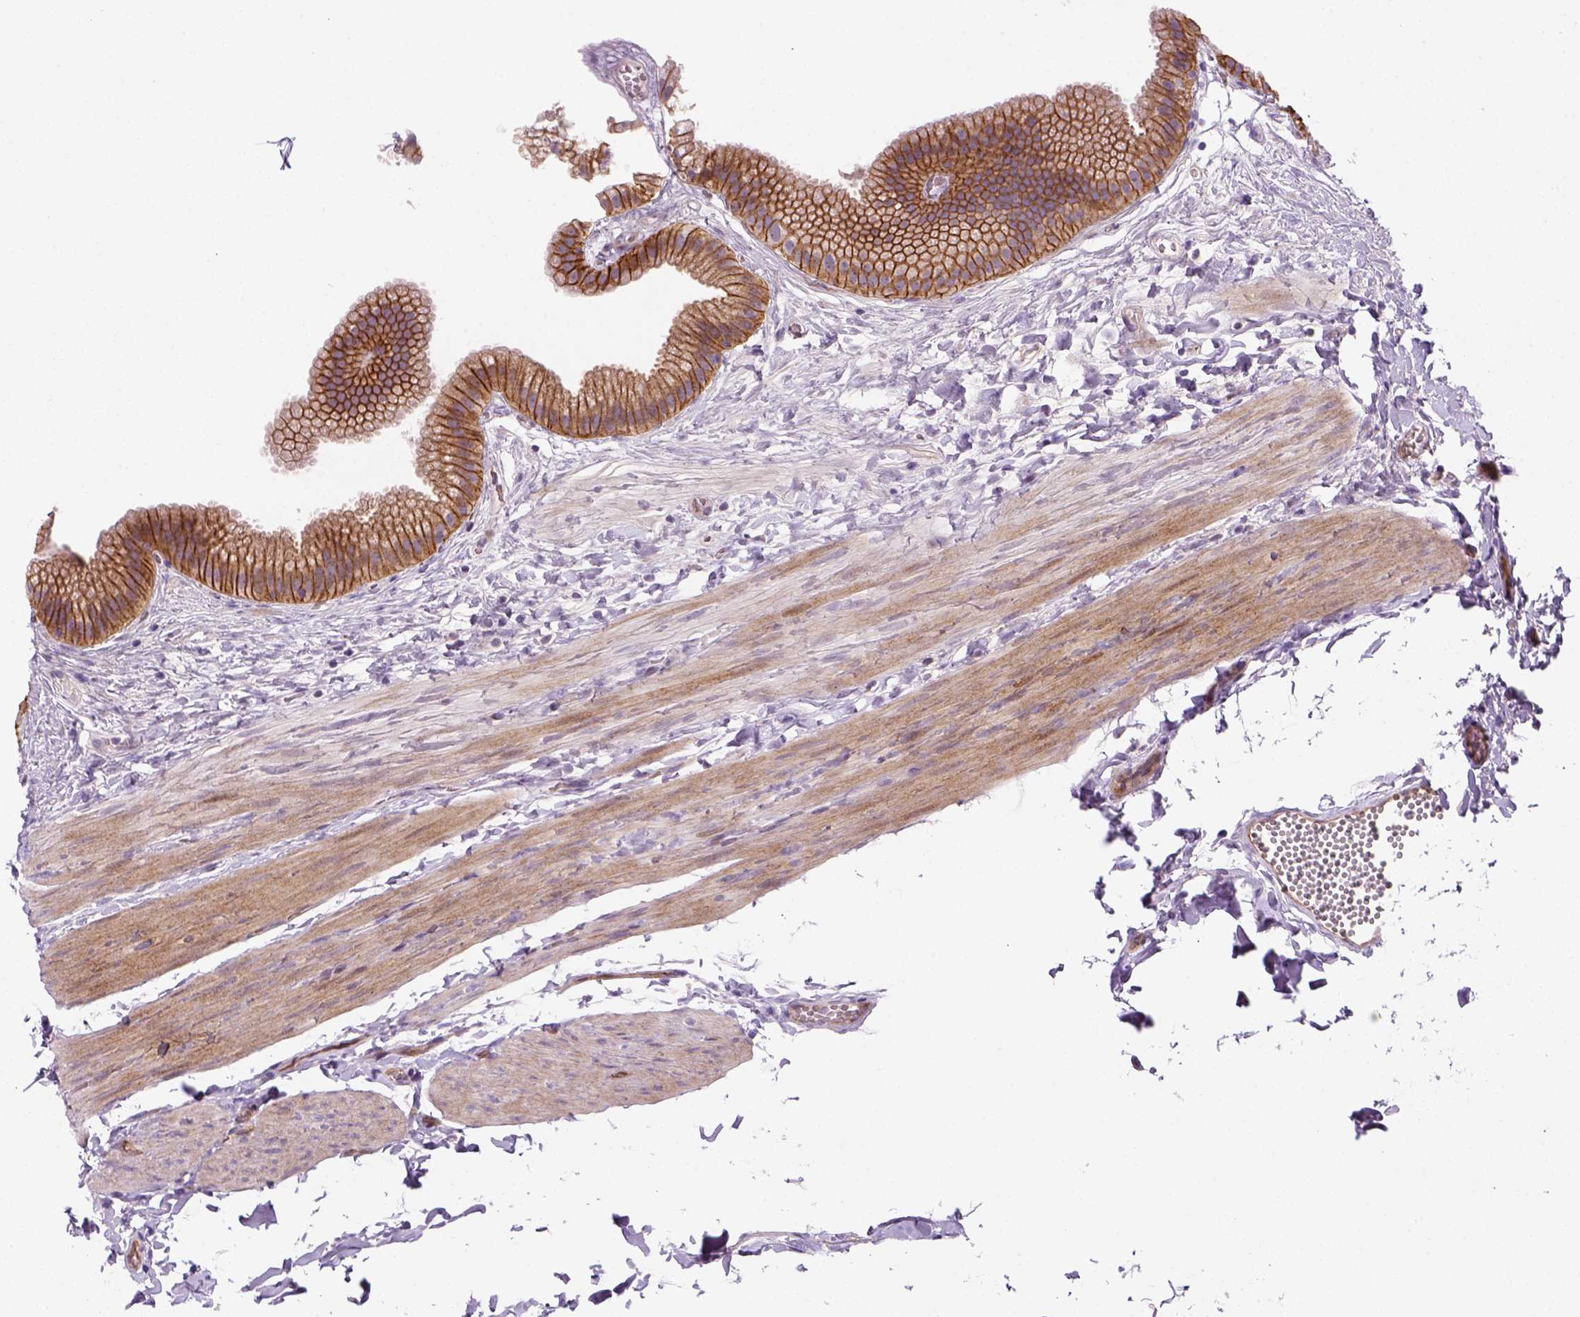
{"staining": {"intensity": "strong", "quantity": "<25%", "location": "cytoplasmic/membranous"}, "tissue": "gallbladder", "cell_type": "Glandular cells", "image_type": "normal", "snomed": [{"axis": "morphology", "description": "Normal tissue, NOS"}, {"axis": "topography", "description": "Gallbladder"}], "caption": "A brown stain labels strong cytoplasmic/membranous positivity of a protein in glandular cells of unremarkable human gallbladder.", "gene": "VSTM5", "patient": {"sex": "female", "age": 63}}